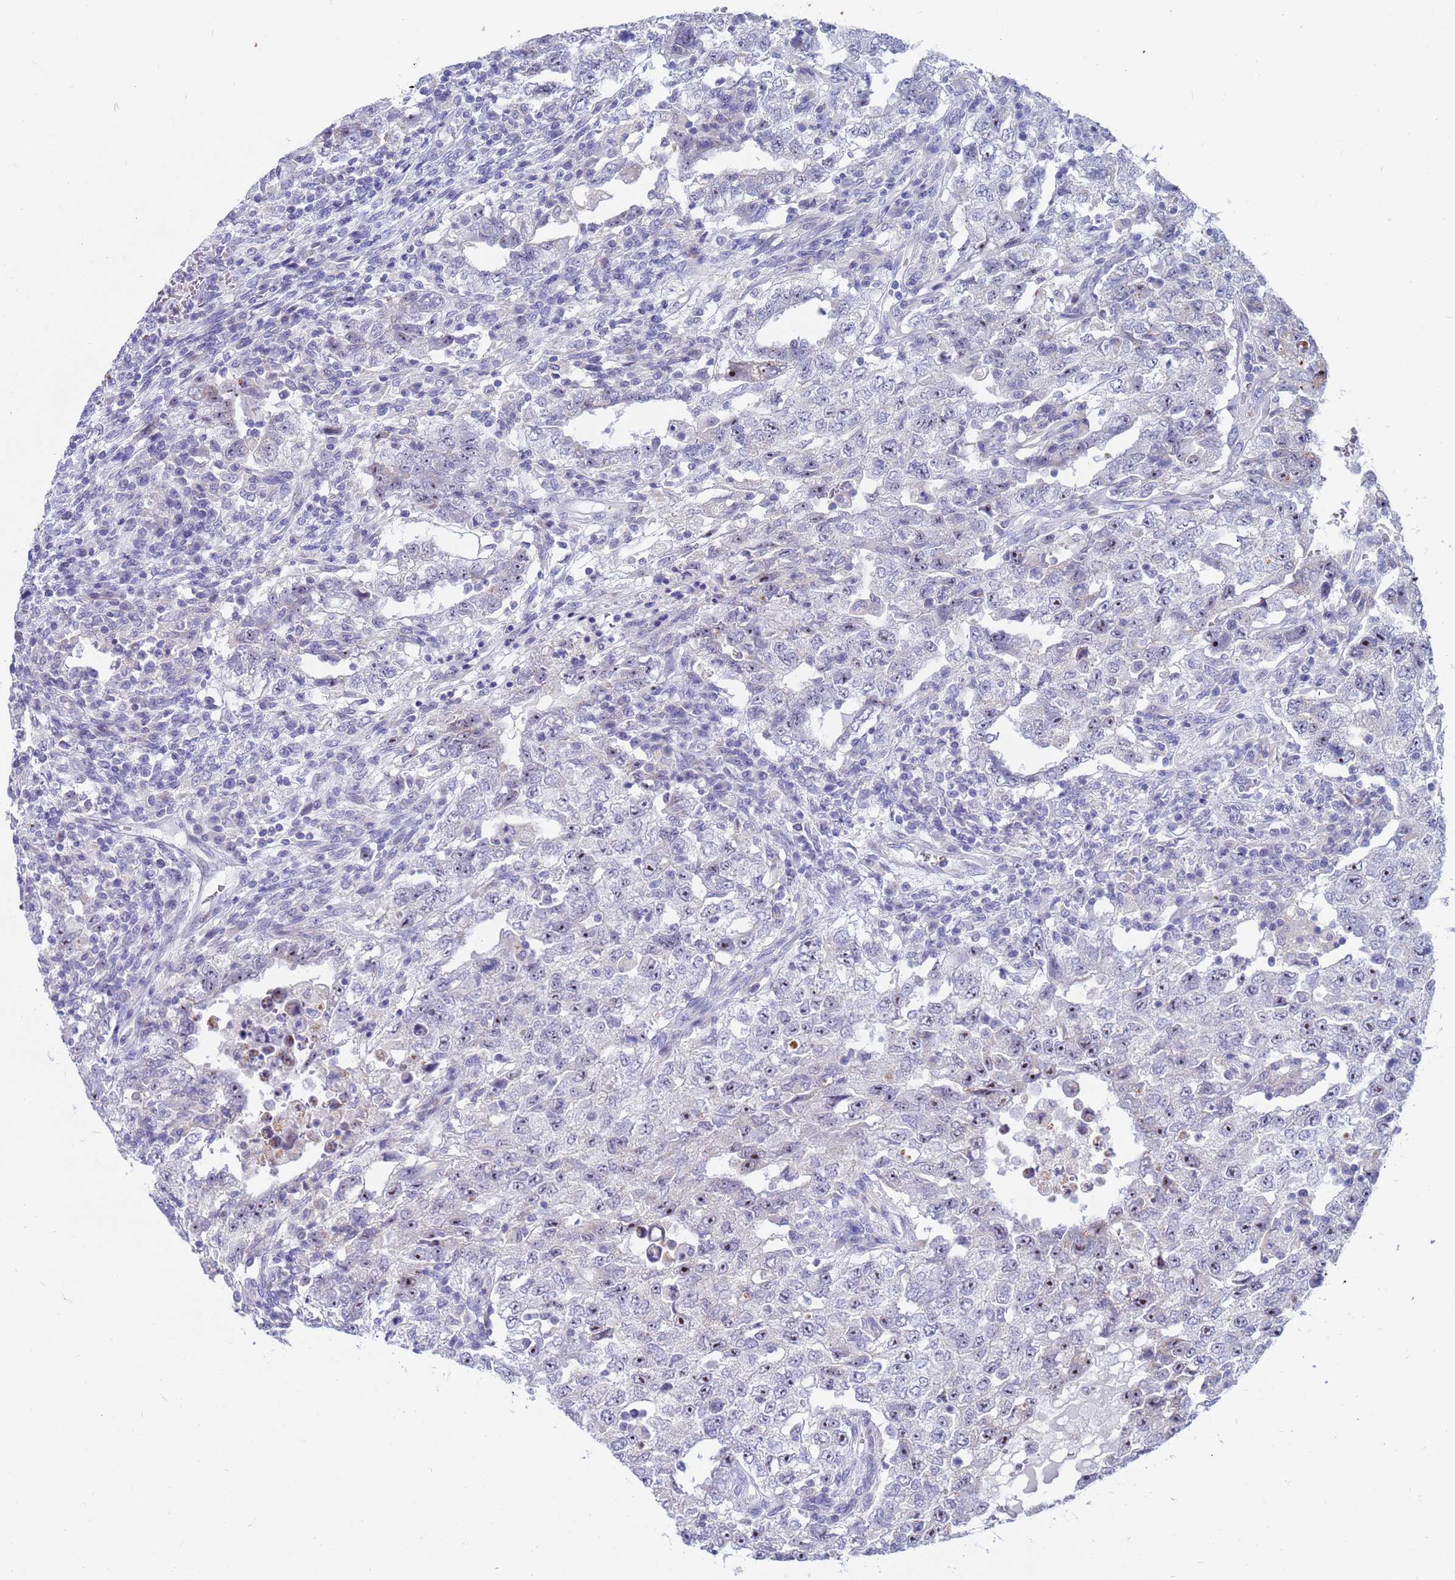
{"staining": {"intensity": "moderate", "quantity": "<25%", "location": "nuclear"}, "tissue": "testis cancer", "cell_type": "Tumor cells", "image_type": "cancer", "snomed": [{"axis": "morphology", "description": "Carcinoma, Embryonal, NOS"}, {"axis": "topography", "description": "Testis"}], "caption": "Testis embryonal carcinoma was stained to show a protein in brown. There is low levels of moderate nuclear staining in approximately <25% of tumor cells.", "gene": "LRATD1", "patient": {"sex": "male", "age": 26}}